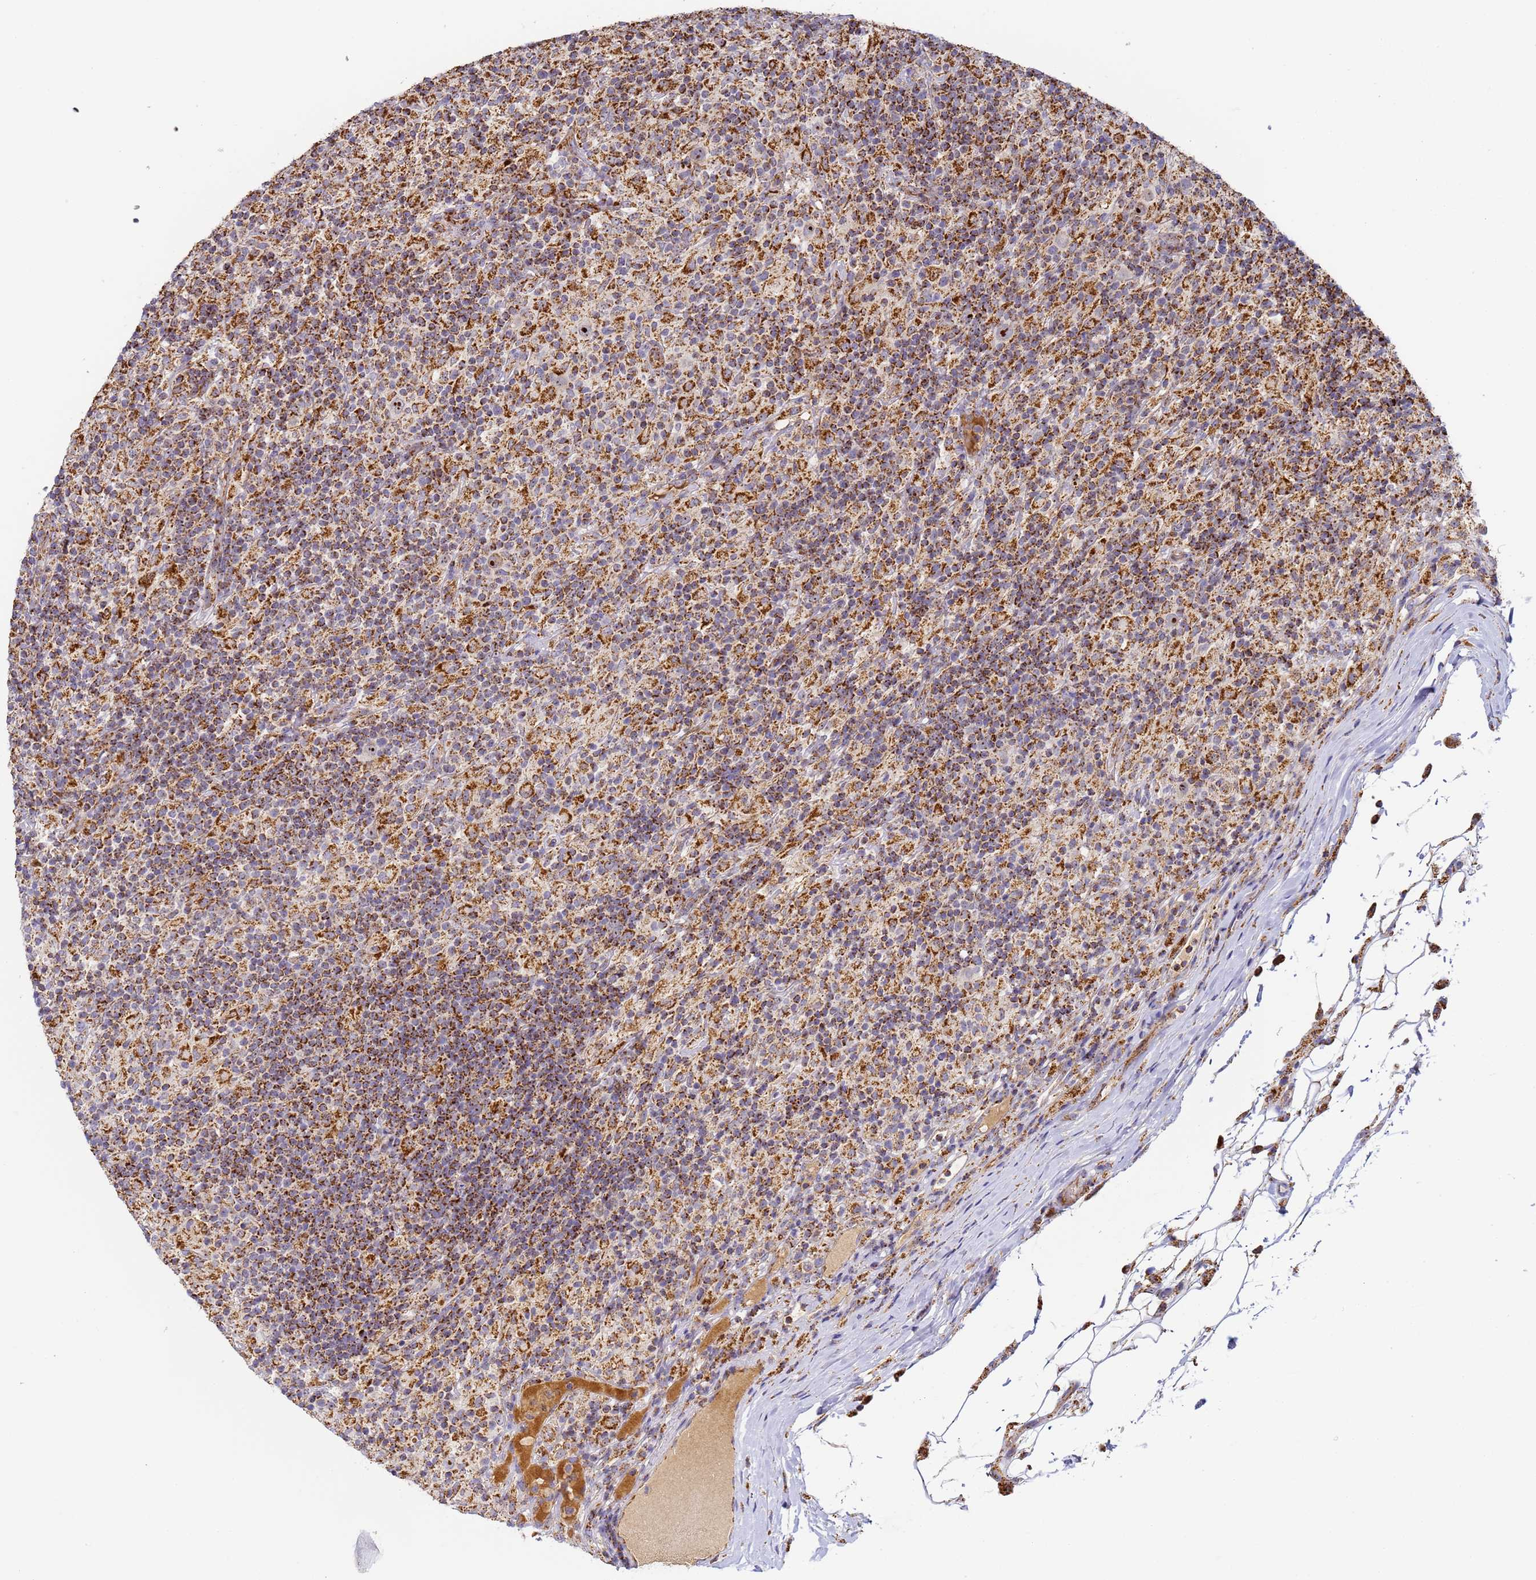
{"staining": {"intensity": "moderate", "quantity": ">75%", "location": "nuclear"}, "tissue": "lymphoma", "cell_type": "Tumor cells", "image_type": "cancer", "snomed": [{"axis": "morphology", "description": "Hodgkin's disease, NOS"}, {"axis": "topography", "description": "Lymph node"}], "caption": "This image reveals lymphoma stained with immunohistochemistry to label a protein in brown. The nuclear of tumor cells show moderate positivity for the protein. Nuclei are counter-stained blue.", "gene": "FRG2C", "patient": {"sex": "male", "age": 70}}